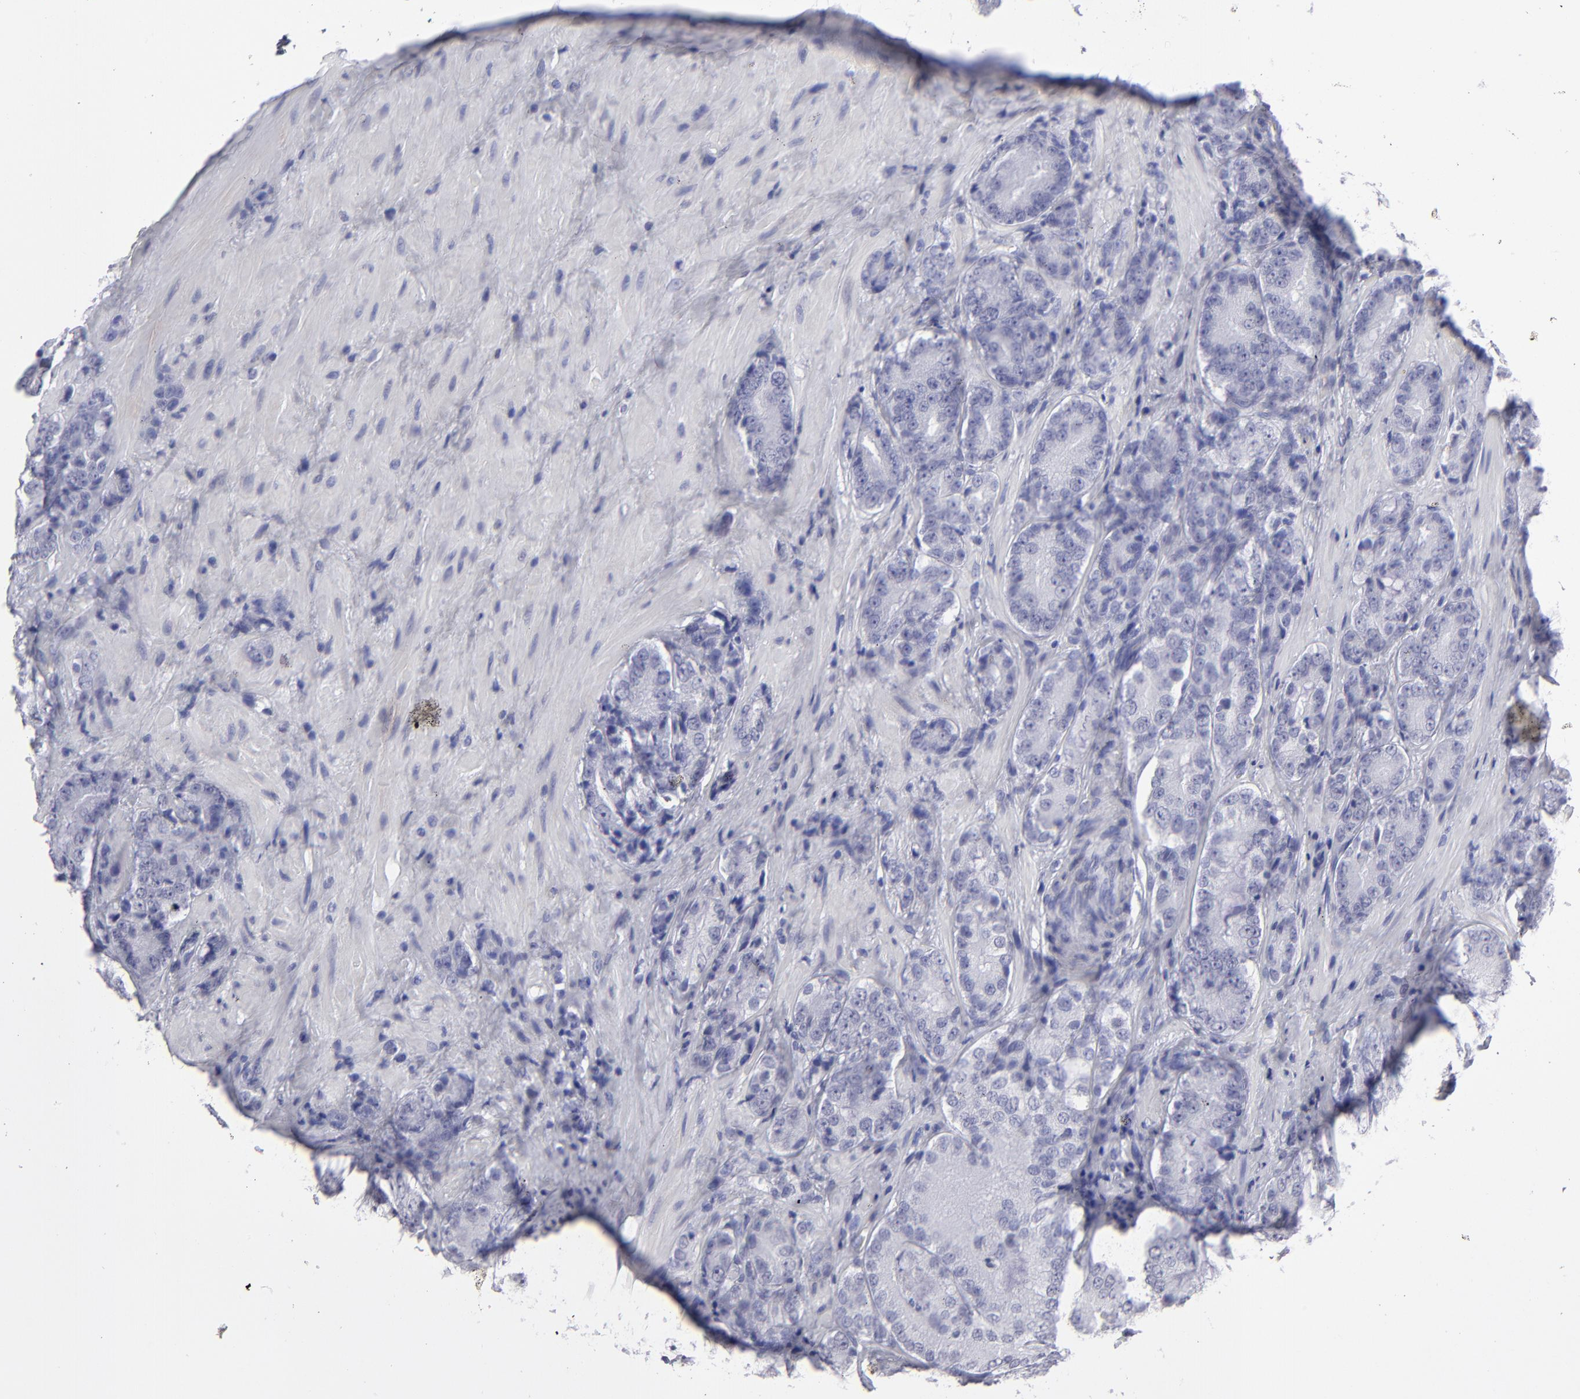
{"staining": {"intensity": "negative", "quantity": "none", "location": "none"}, "tissue": "prostate cancer", "cell_type": "Tumor cells", "image_type": "cancer", "snomed": [{"axis": "morphology", "description": "Adenocarcinoma, High grade"}, {"axis": "topography", "description": "Prostate"}], "caption": "A high-resolution histopathology image shows IHC staining of adenocarcinoma (high-grade) (prostate), which shows no significant expression in tumor cells.", "gene": "ALDOB", "patient": {"sex": "male", "age": 70}}